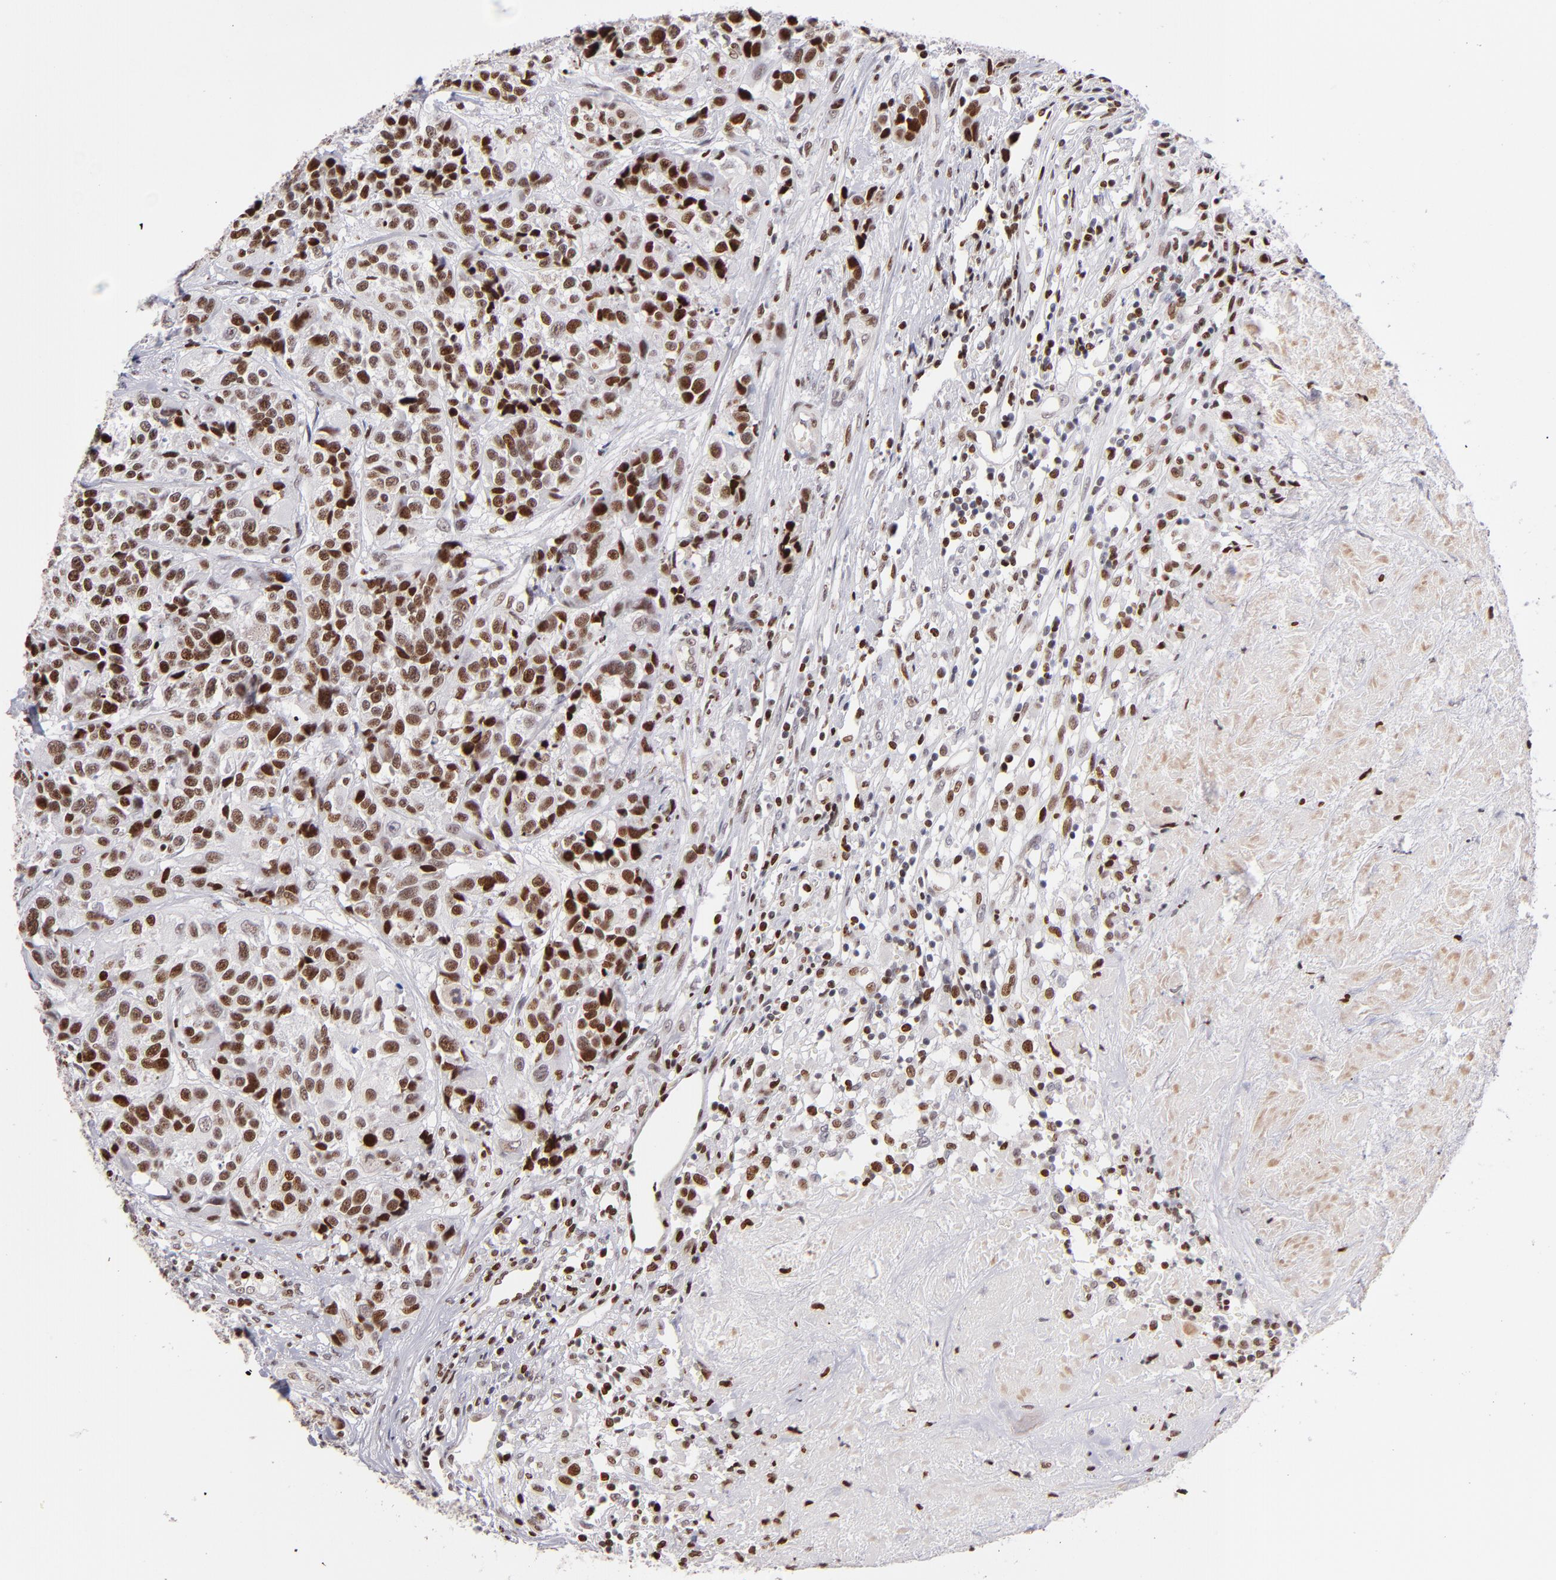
{"staining": {"intensity": "moderate", "quantity": "25%-75%", "location": "nuclear"}, "tissue": "urothelial cancer", "cell_type": "Tumor cells", "image_type": "cancer", "snomed": [{"axis": "morphology", "description": "Urothelial carcinoma, High grade"}, {"axis": "topography", "description": "Urinary bladder"}], "caption": "The immunohistochemical stain shows moderate nuclear expression in tumor cells of high-grade urothelial carcinoma tissue.", "gene": "POLA1", "patient": {"sex": "female", "age": 81}}